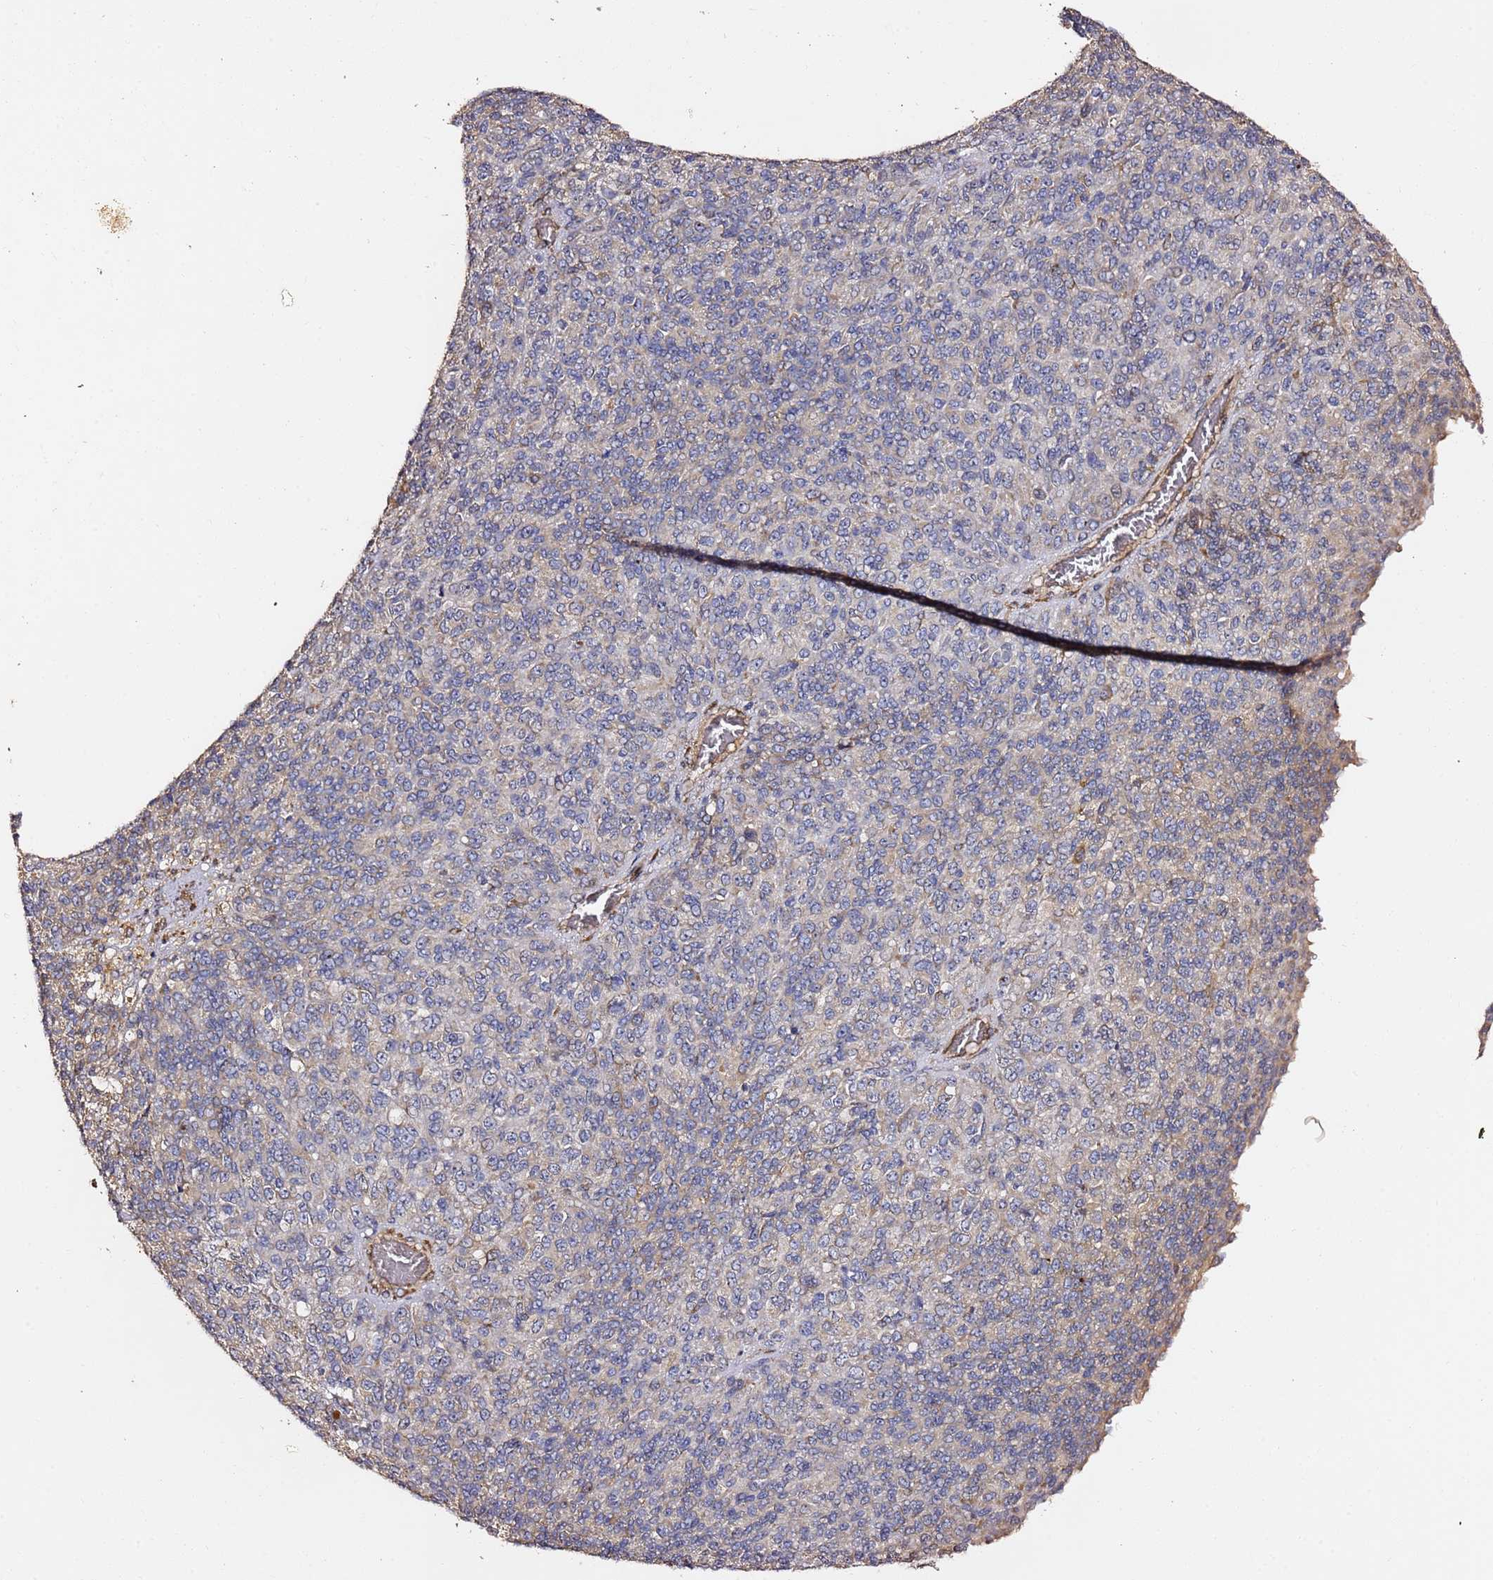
{"staining": {"intensity": "moderate", "quantity": "<25%", "location": "cytoplasmic/membranous"}, "tissue": "melanoma", "cell_type": "Tumor cells", "image_type": "cancer", "snomed": [{"axis": "morphology", "description": "Malignant melanoma, Metastatic site"}, {"axis": "topography", "description": "Brain"}], "caption": "Protein staining exhibits moderate cytoplasmic/membranous expression in about <25% of tumor cells in melanoma.", "gene": "HSD17B7", "patient": {"sex": "female", "age": 56}}